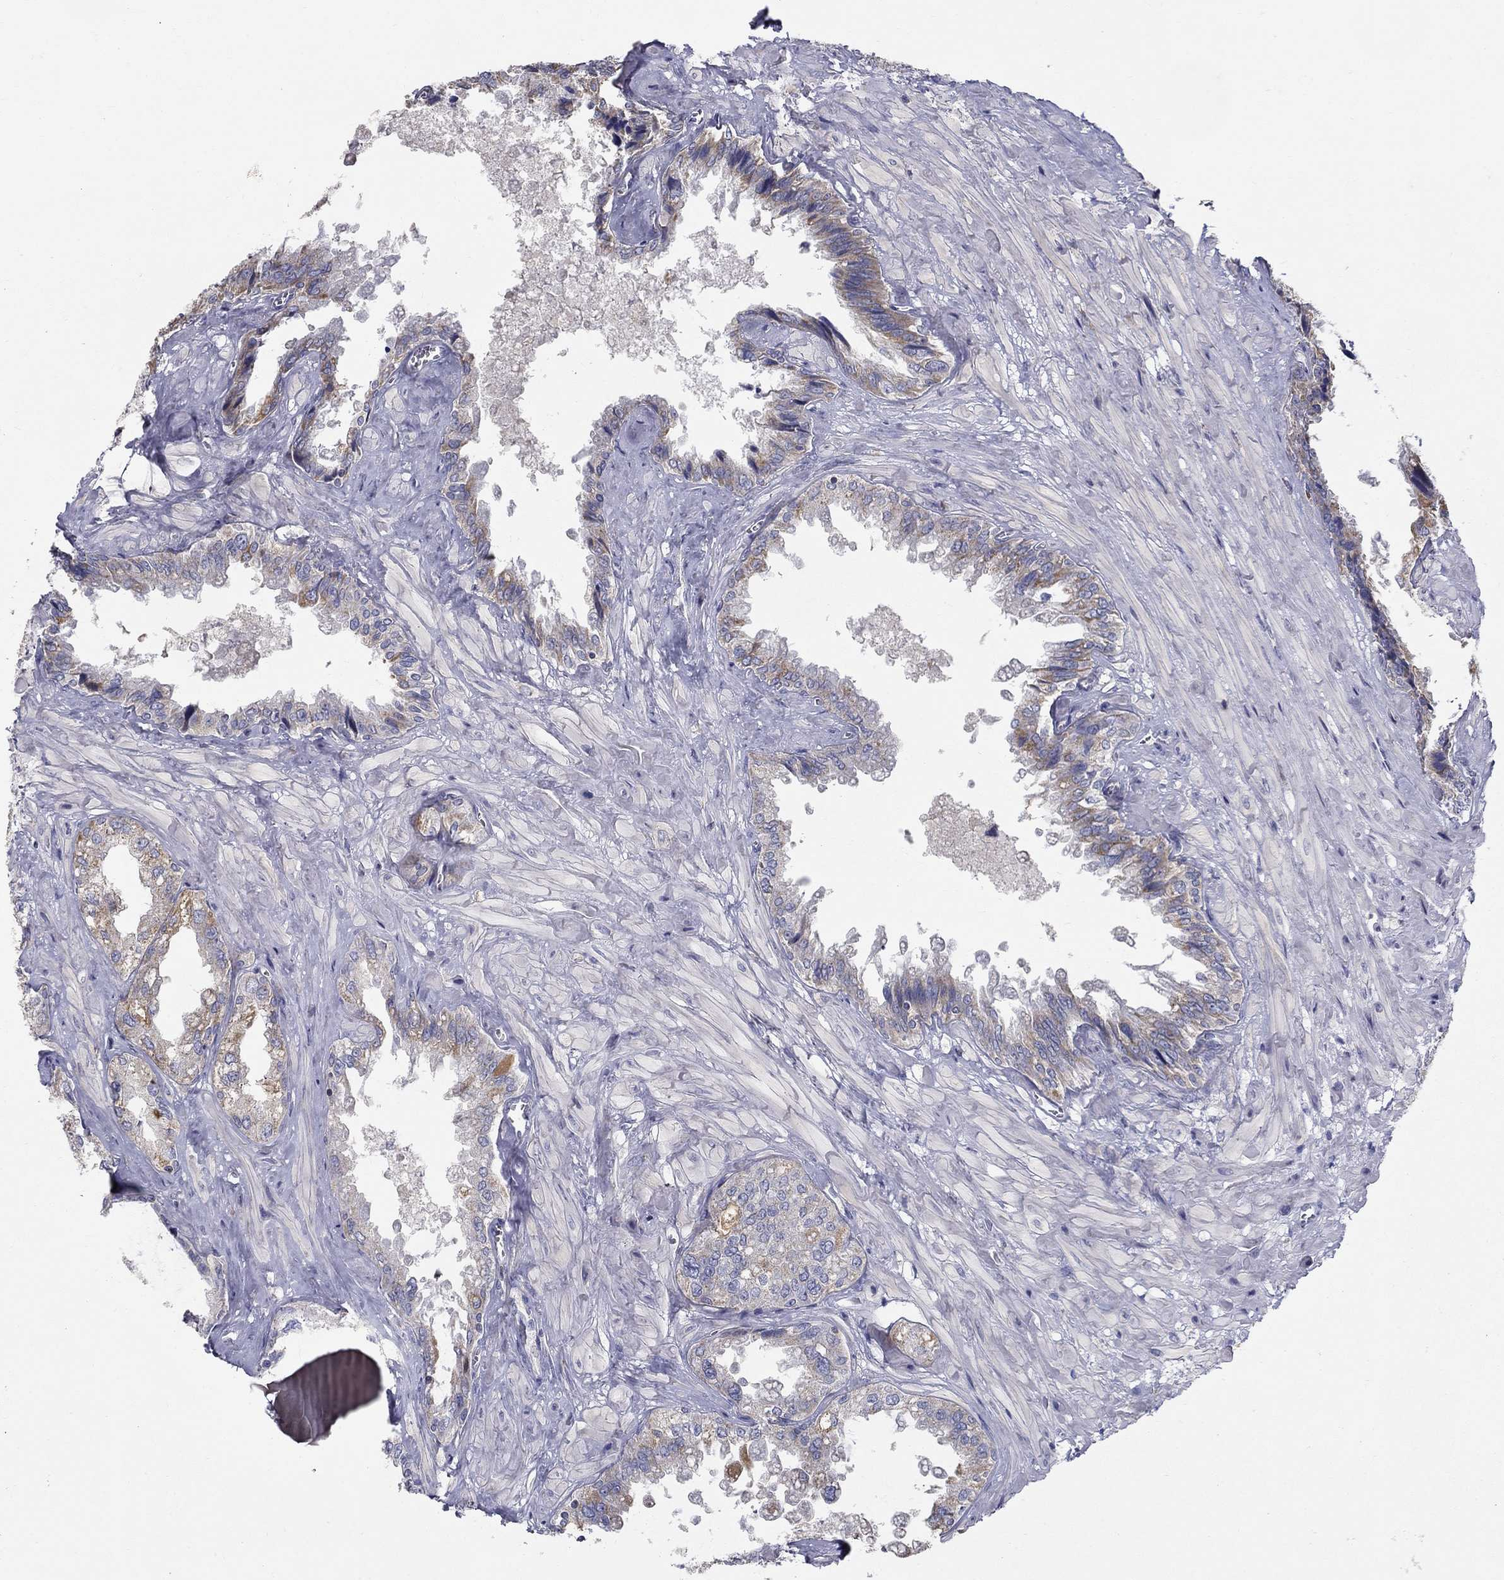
{"staining": {"intensity": "moderate", "quantity": "<25%", "location": "cytoplasmic/membranous"}, "tissue": "seminal vesicle", "cell_type": "Glandular cells", "image_type": "normal", "snomed": [{"axis": "morphology", "description": "Normal tissue, NOS"}, {"axis": "topography", "description": "Seminal veicle"}], "caption": "DAB (3,3'-diaminobenzidine) immunohistochemical staining of unremarkable seminal vesicle demonstrates moderate cytoplasmic/membranous protein expression in about <25% of glandular cells. The staining was performed using DAB to visualize the protein expression in brown, while the nuclei were stained in blue with hematoxylin (Magnification: 20x).", "gene": "NME5", "patient": {"sex": "male", "age": 67}}